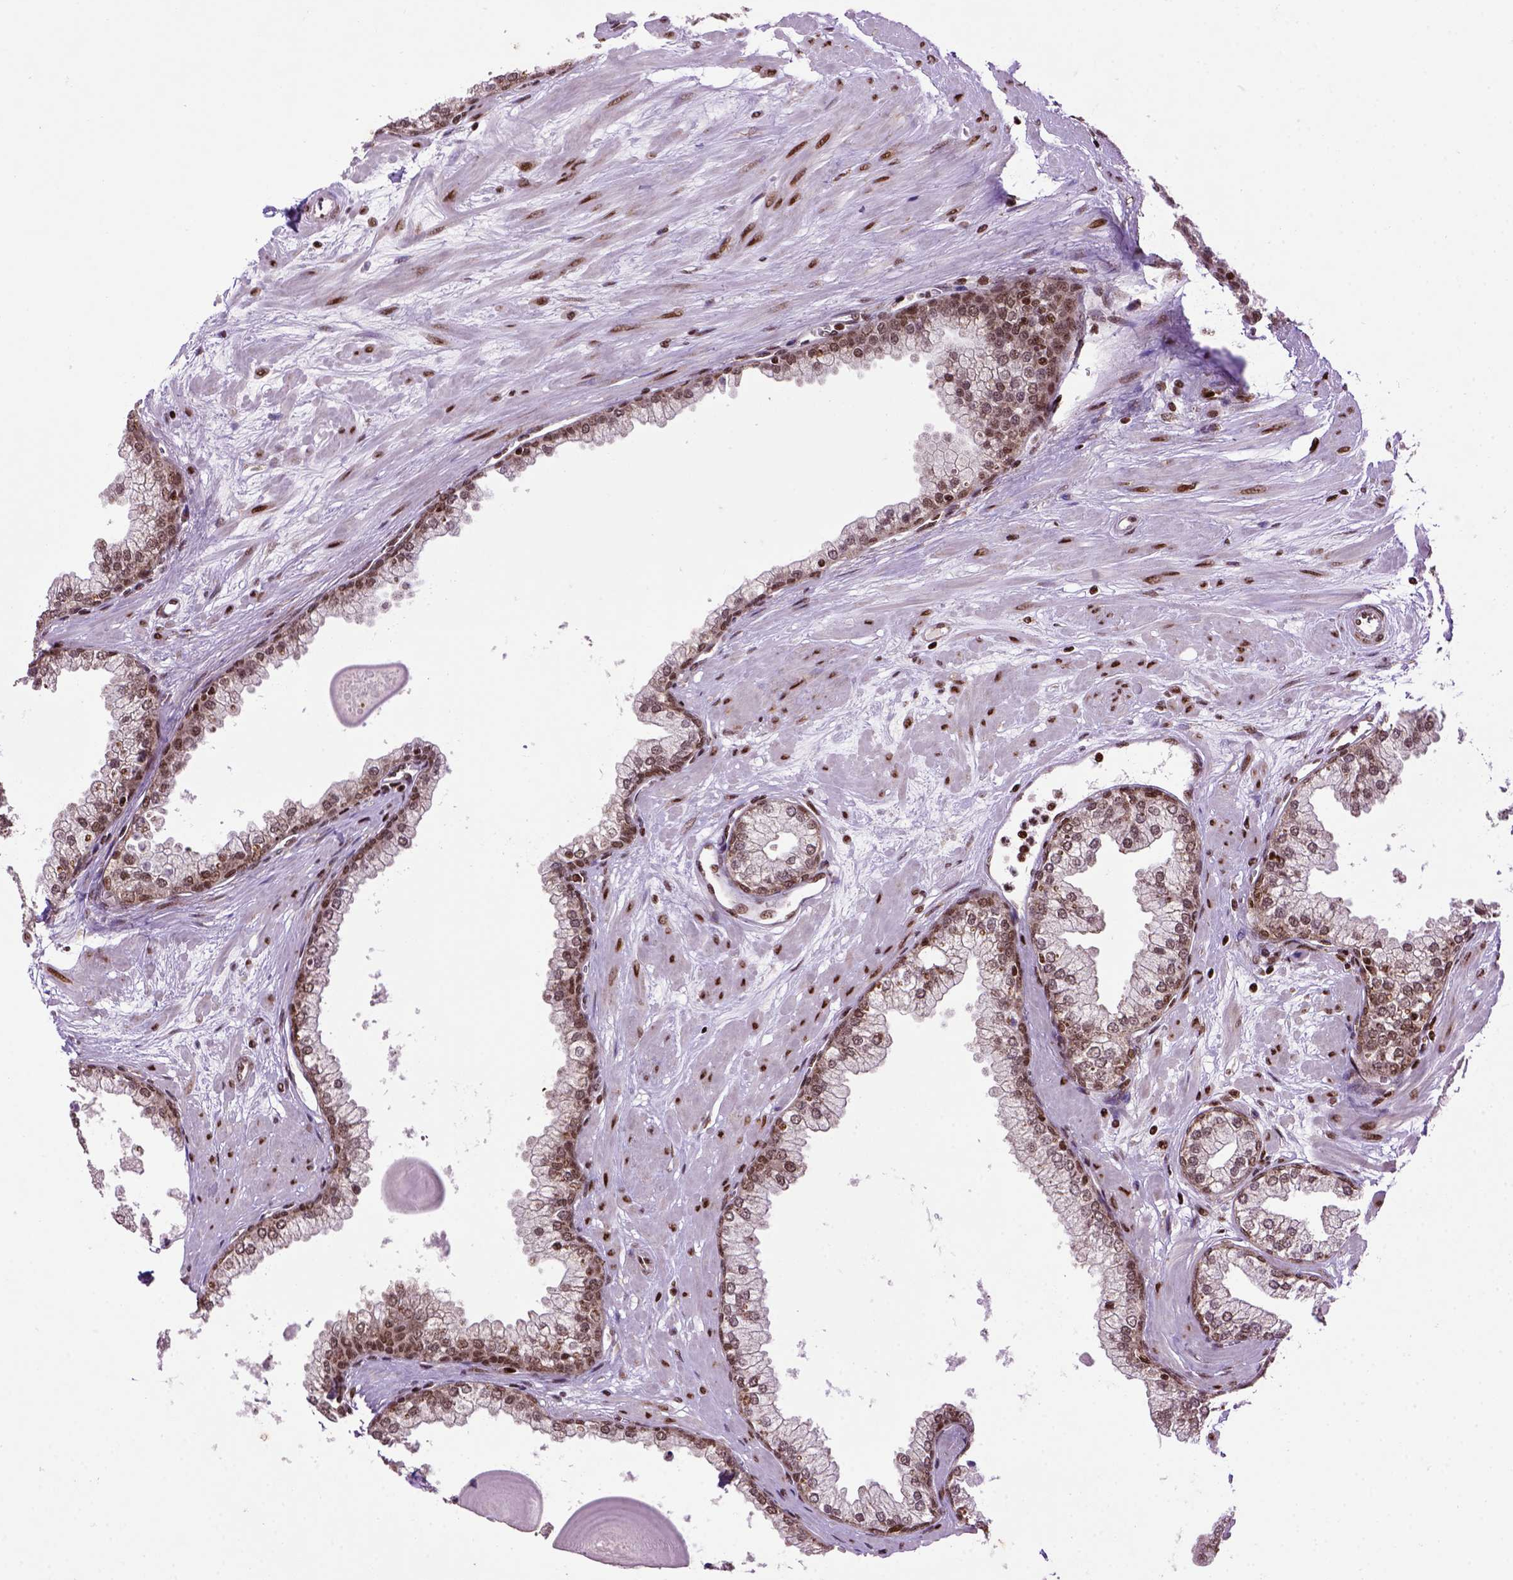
{"staining": {"intensity": "strong", "quantity": ">75%", "location": "nuclear"}, "tissue": "prostate", "cell_type": "Glandular cells", "image_type": "normal", "snomed": [{"axis": "morphology", "description": "Normal tissue, NOS"}, {"axis": "topography", "description": "Prostate"}, {"axis": "topography", "description": "Peripheral nerve tissue"}], "caption": "Immunohistochemistry (DAB (3,3'-diaminobenzidine)) staining of benign human prostate reveals strong nuclear protein positivity in approximately >75% of glandular cells.", "gene": "CELF1", "patient": {"sex": "male", "age": 61}}